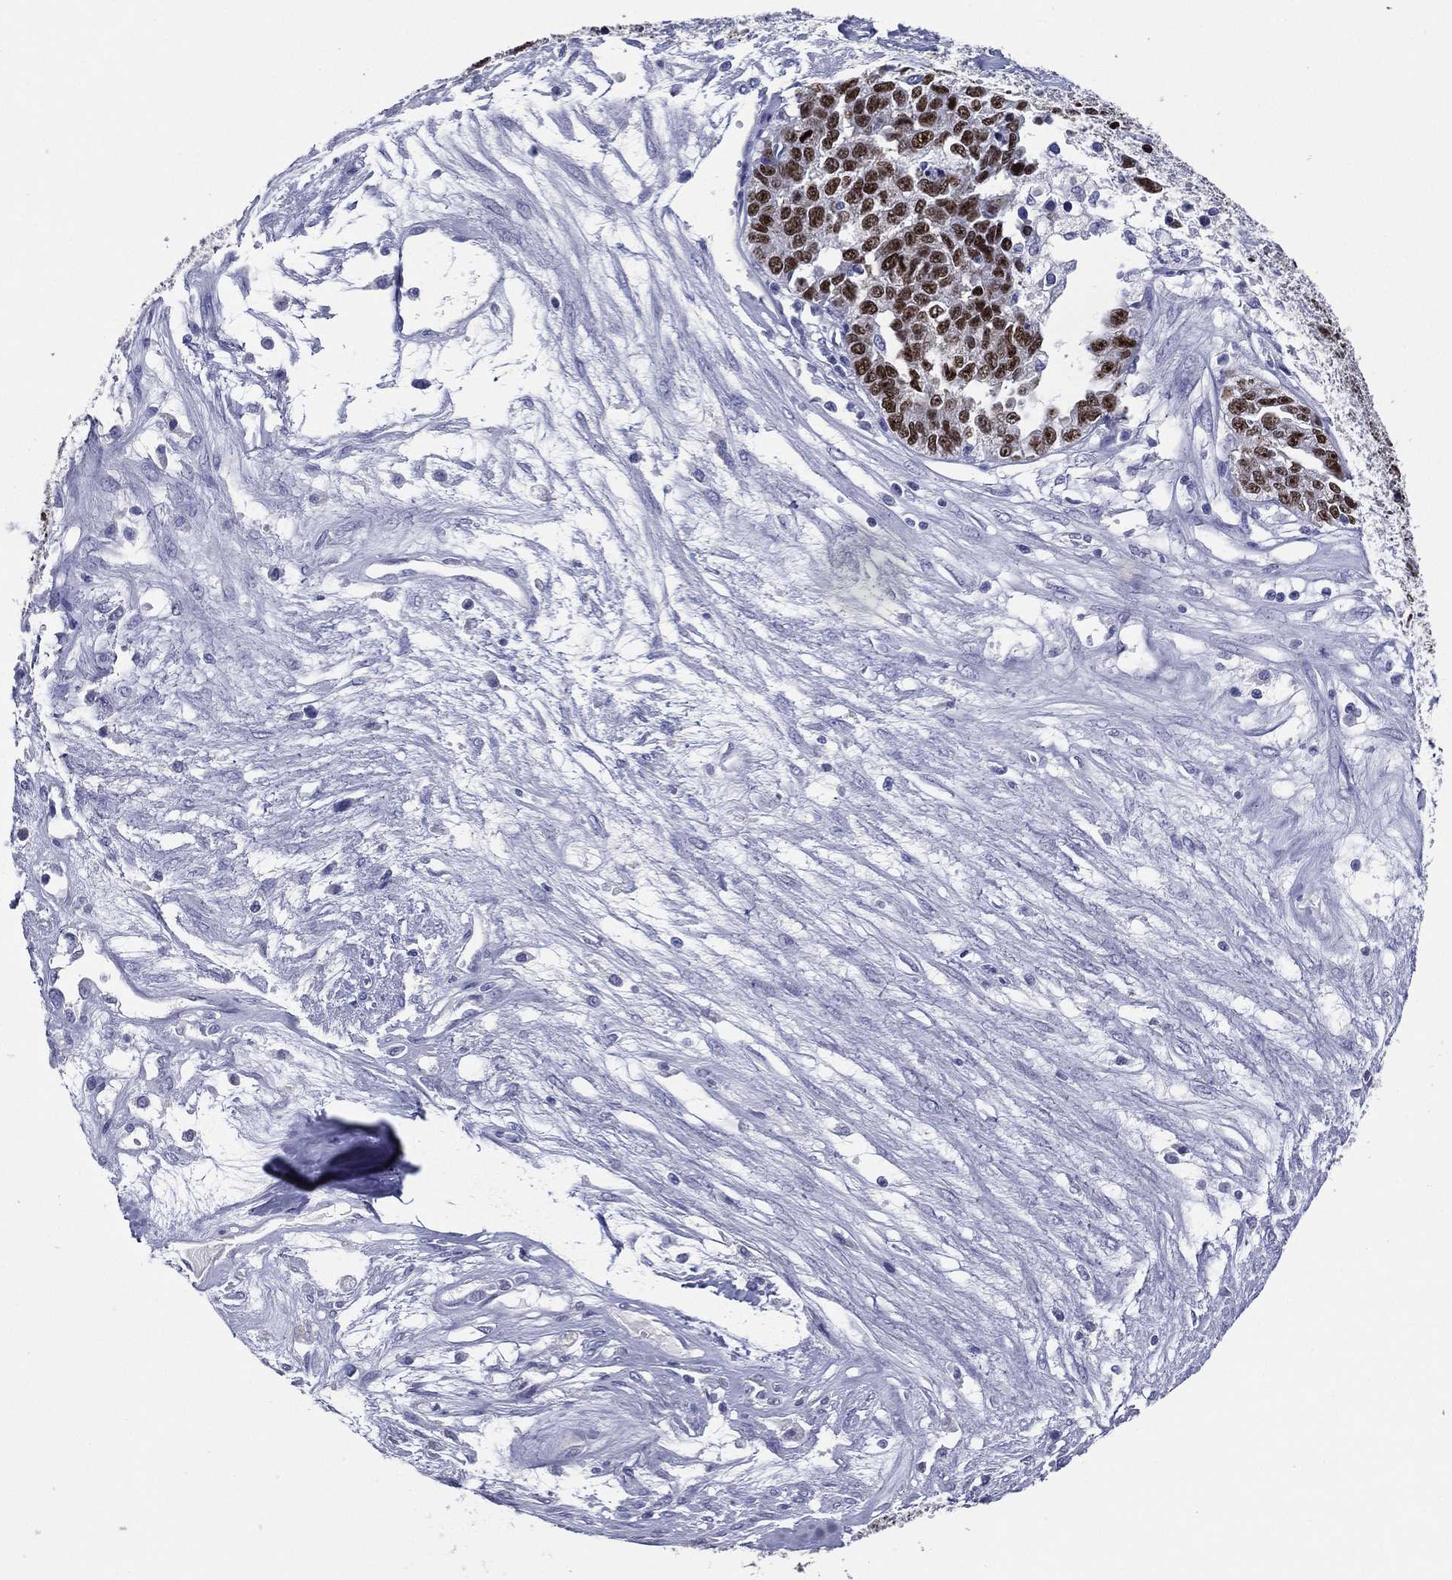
{"staining": {"intensity": "strong", "quantity": ">75%", "location": "nuclear"}, "tissue": "ovarian cancer", "cell_type": "Tumor cells", "image_type": "cancer", "snomed": [{"axis": "morphology", "description": "Cystadenocarcinoma, serous, NOS"}, {"axis": "topography", "description": "Ovary"}], "caption": "Ovarian cancer (serous cystadenocarcinoma) was stained to show a protein in brown. There is high levels of strong nuclear positivity in about >75% of tumor cells. The protein of interest is shown in brown color, while the nuclei are stained blue.", "gene": "TFAP2A", "patient": {"sex": "female", "age": 87}}